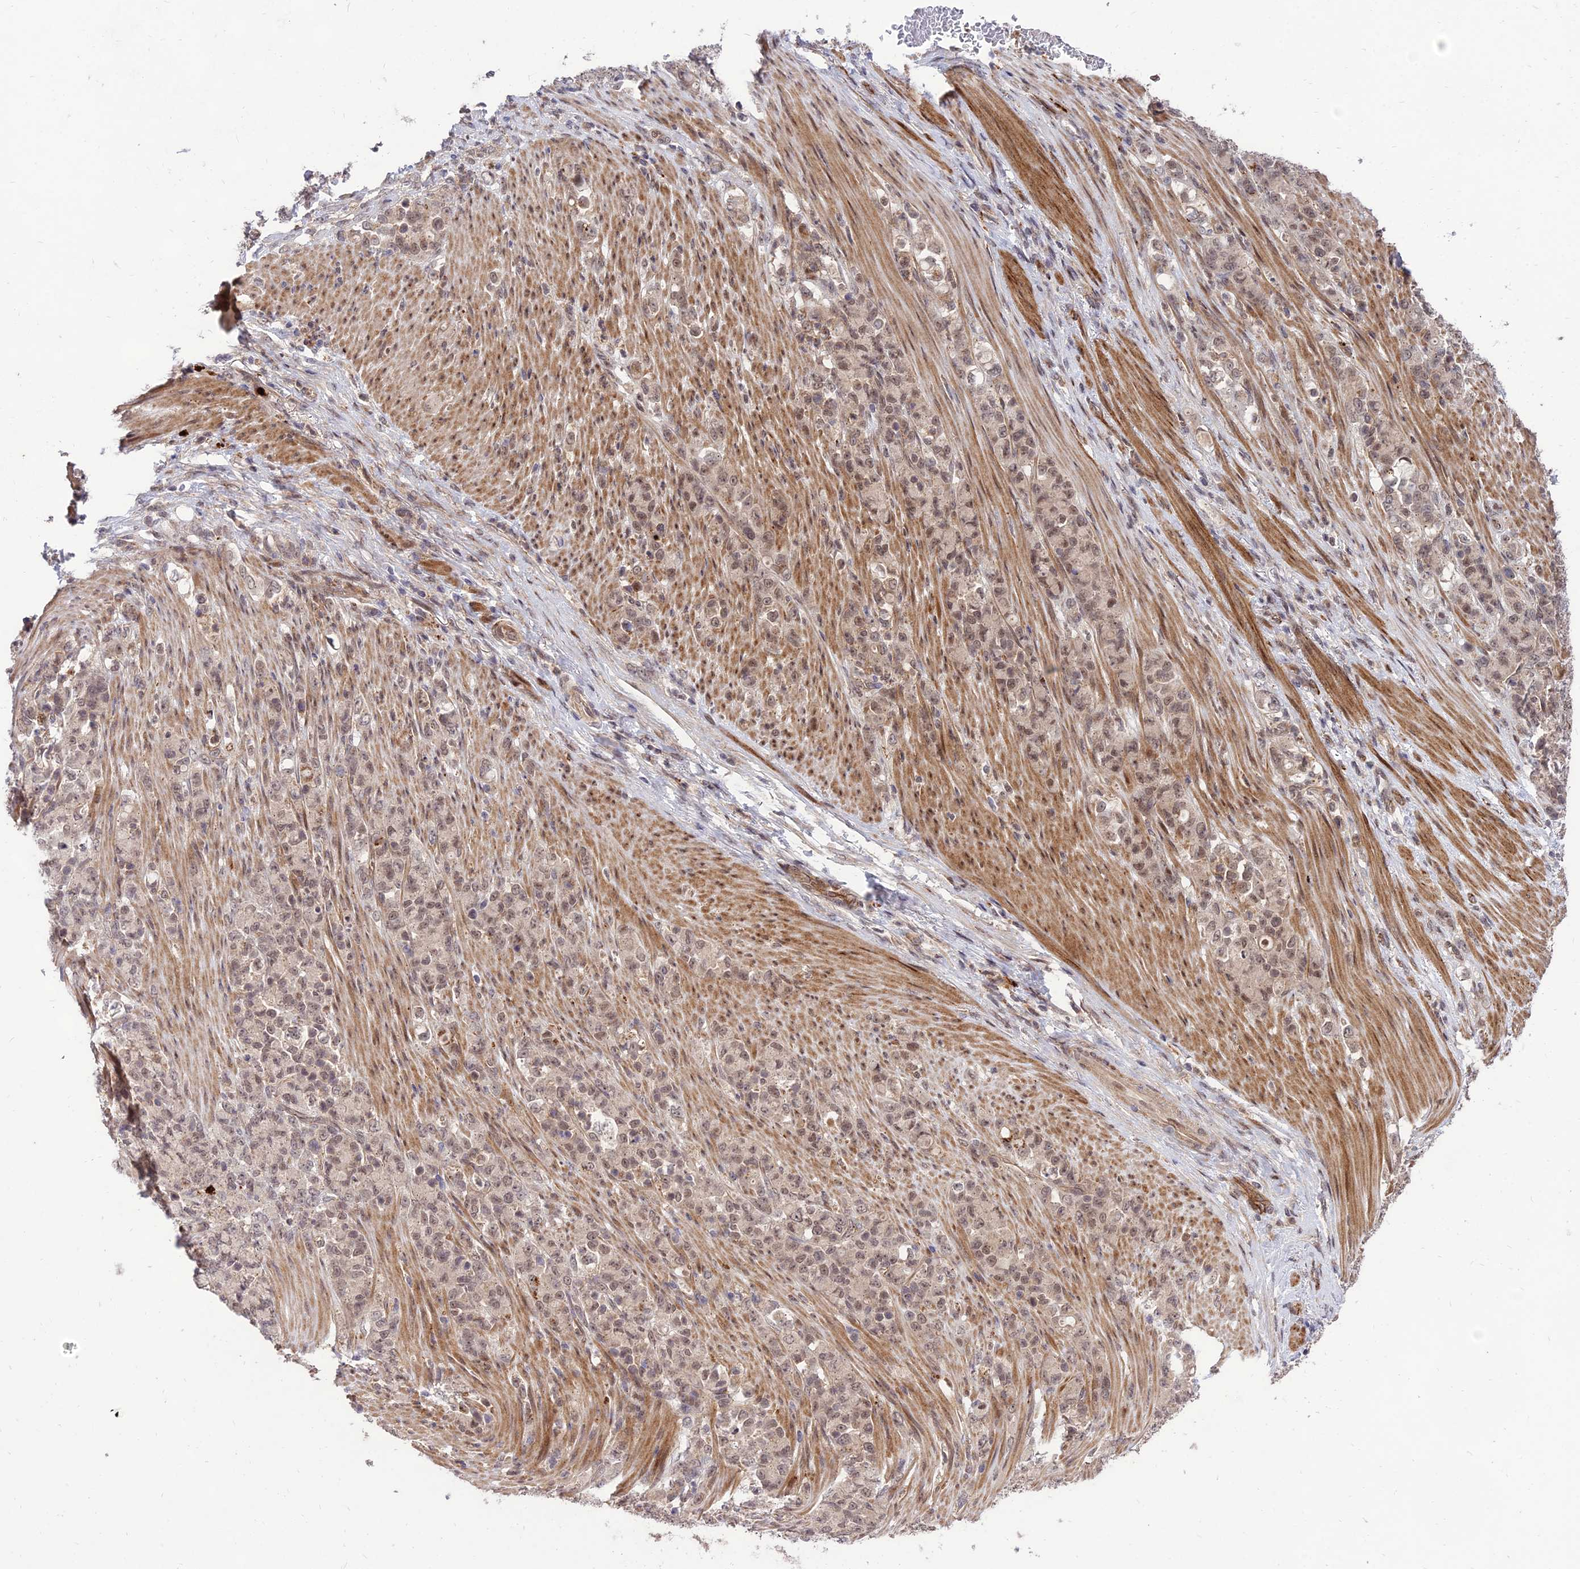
{"staining": {"intensity": "moderate", "quantity": ">75%", "location": "nuclear"}, "tissue": "stomach cancer", "cell_type": "Tumor cells", "image_type": "cancer", "snomed": [{"axis": "morphology", "description": "Normal tissue, NOS"}, {"axis": "morphology", "description": "Adenocarcinoma, NOS"}, {"axis": "topography", "description": "Stomach"}], "caption": "Immunohistochemical staining of stomach cancer (adenocarcinoma) shows moderate nuclear protein staining in approximately >75% of tumor cells.", "gene": "ZNF85", "patient": {"sex": "female", "age": 79}}